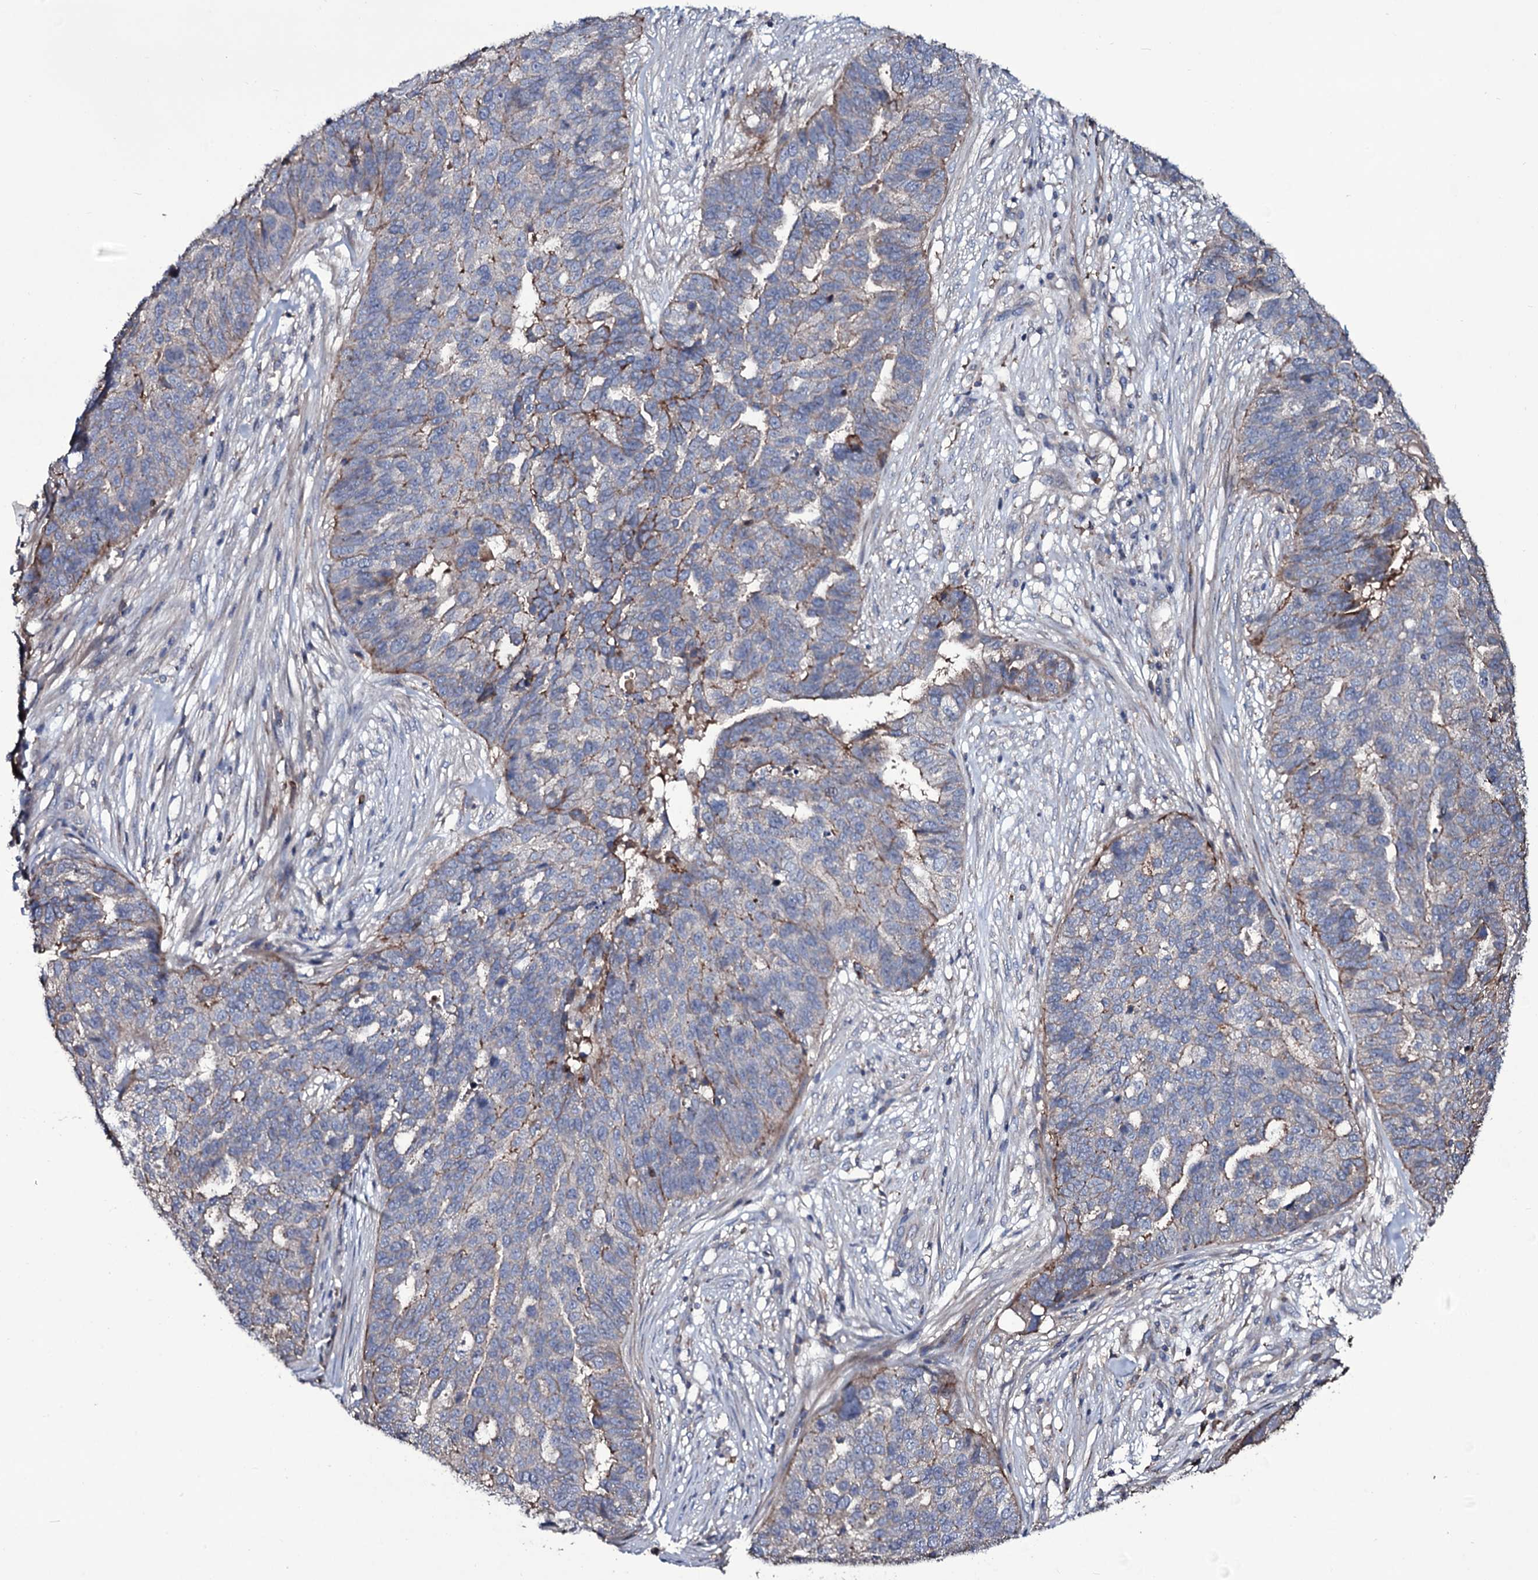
{"staining": {"intensity": "weak", "quantity": "<25%", "location": "cytoplasmic/membranous"}, "tissue": "ovarian cancer", "cell_type": "Tumor cells", "image_type": "cancer", "snomed": [{"axis": "morphology", "description": "Cystadenocarcinoma, serous, NOS"}, {"axis": "topography", "description": "Ovary"}], "caption": "Human ovarian cancer (serous cystadenocarcinoma) stained for a protein using immunohistochemistry (IHC) exhibits no positivity in tumor cells.", "gene": "ZSWIM8", "patient": {"sex": "female", "age": 59}}